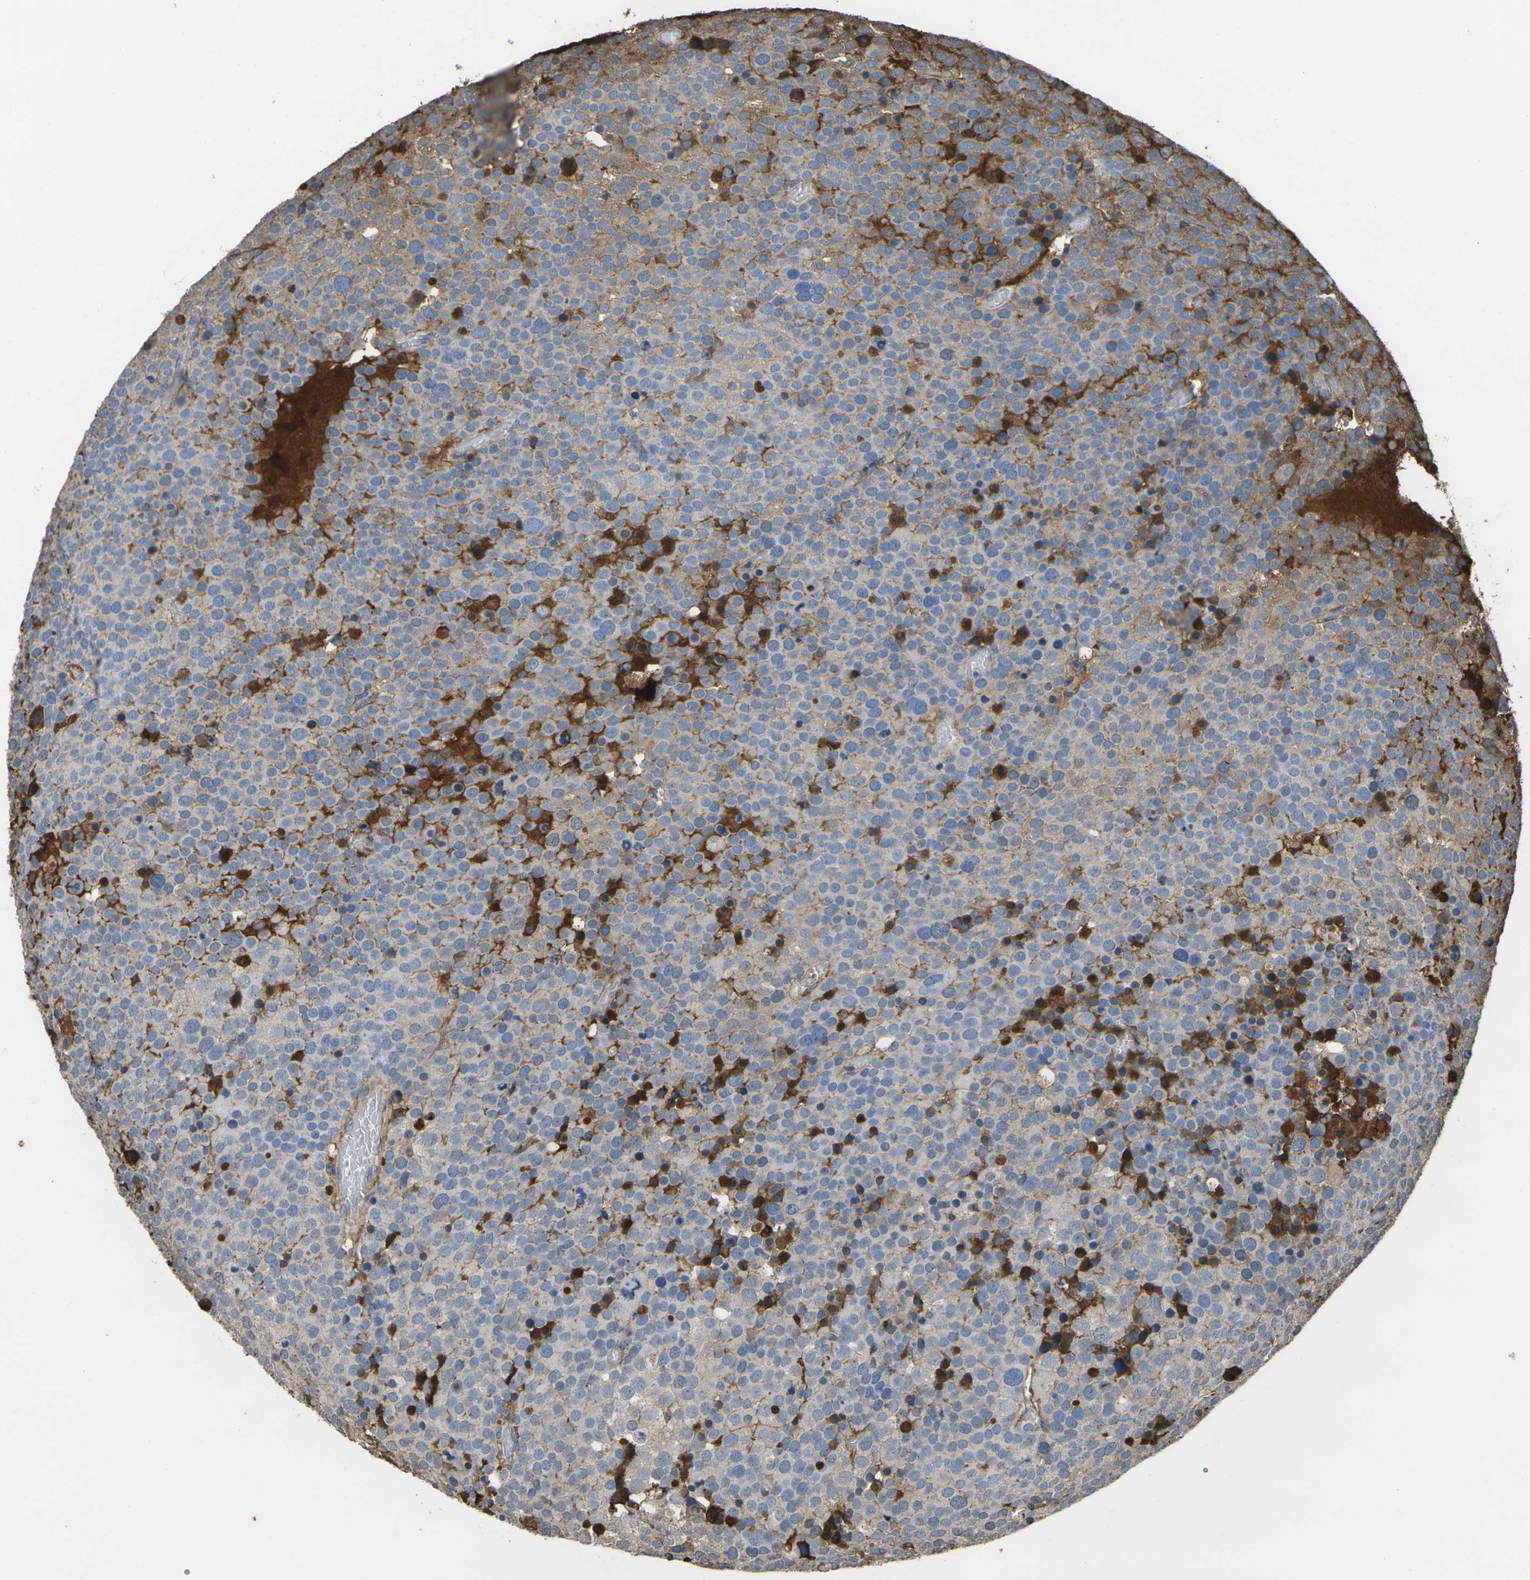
{"staining": {"intensity": "strong", "quantity": "<25%", "location": "cytoplasmic/membranous"}, "tissue": "testis cancer", "cell_type": "Tumor cells", "image_type": "cancer", "snomed": [{"axis": "morphology", "description": "Seminoma, NOS"}, {"axis": "topography", "description": "Testis"}], "caption": "Human testis seminoma stained with a protein marker displays strong staining in tumor cells.", "gene": "GREM2", "patient": {"sex": "male", "age": 71}}